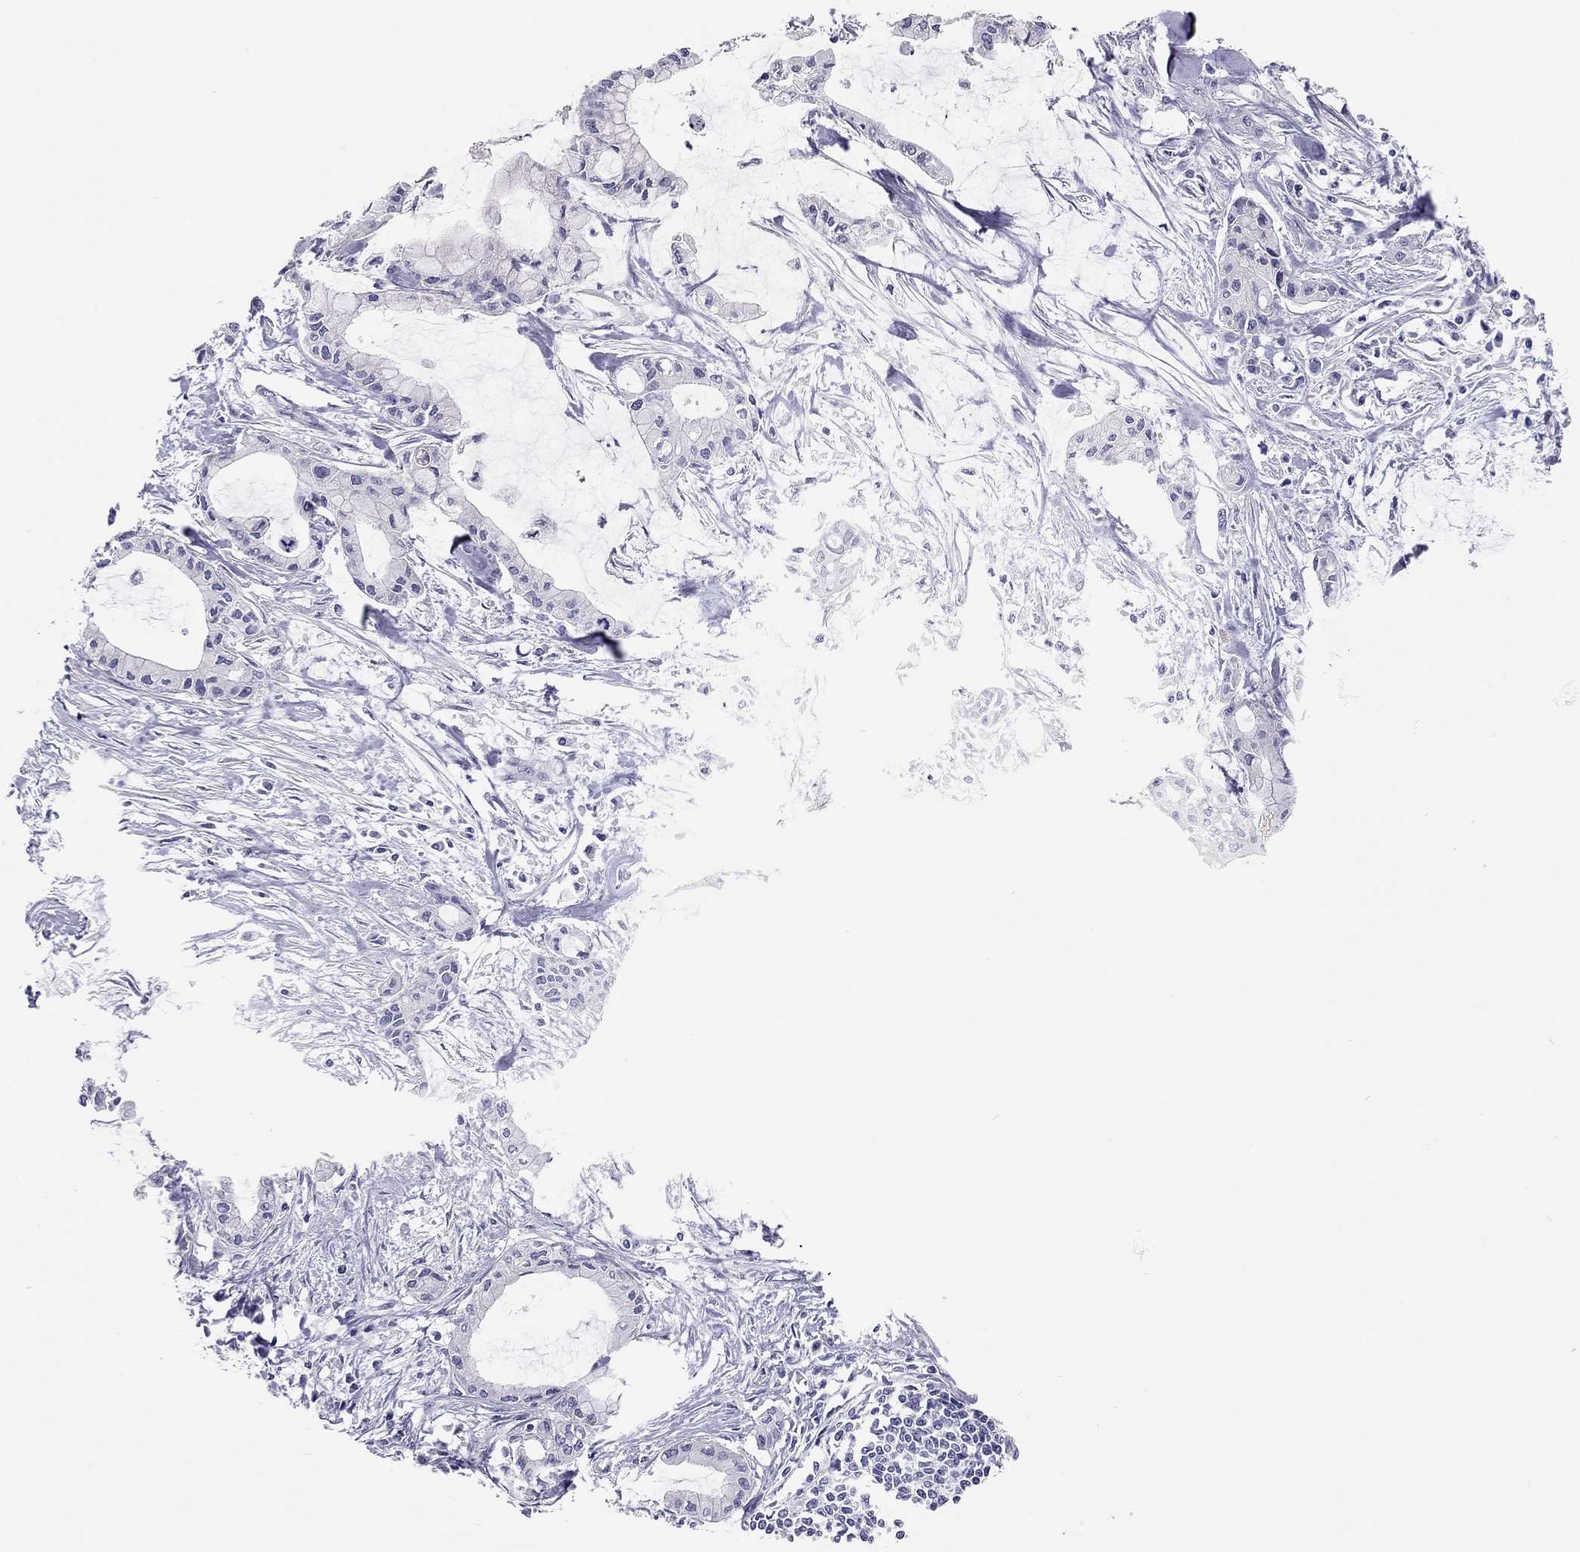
{"staining": {"intensity": "negative", "quantity": "none", "location": "none"}, "tissue": "pancreatic cancer", "cell_type": "Tumor cells", "image_type": "cancer", "snomed": [{"axis": "morphology", "description": "Adenocarcinoma, NOS"}, {"axis": "topography", "description": "Pancreas"}], "caption": "The immunohistochemistry (IHC) image has no significant staining in tumor cells of adenocarcinoma (pancreatic) tissue. Brightfield microscopy of IHC stained with DAB (3,3'-diaminobenzidine) (brown) and hematoxylin (blue), captured at high magnification.", "gene": "SCARB1", "patient": {"sex": "male", "age": 48}}